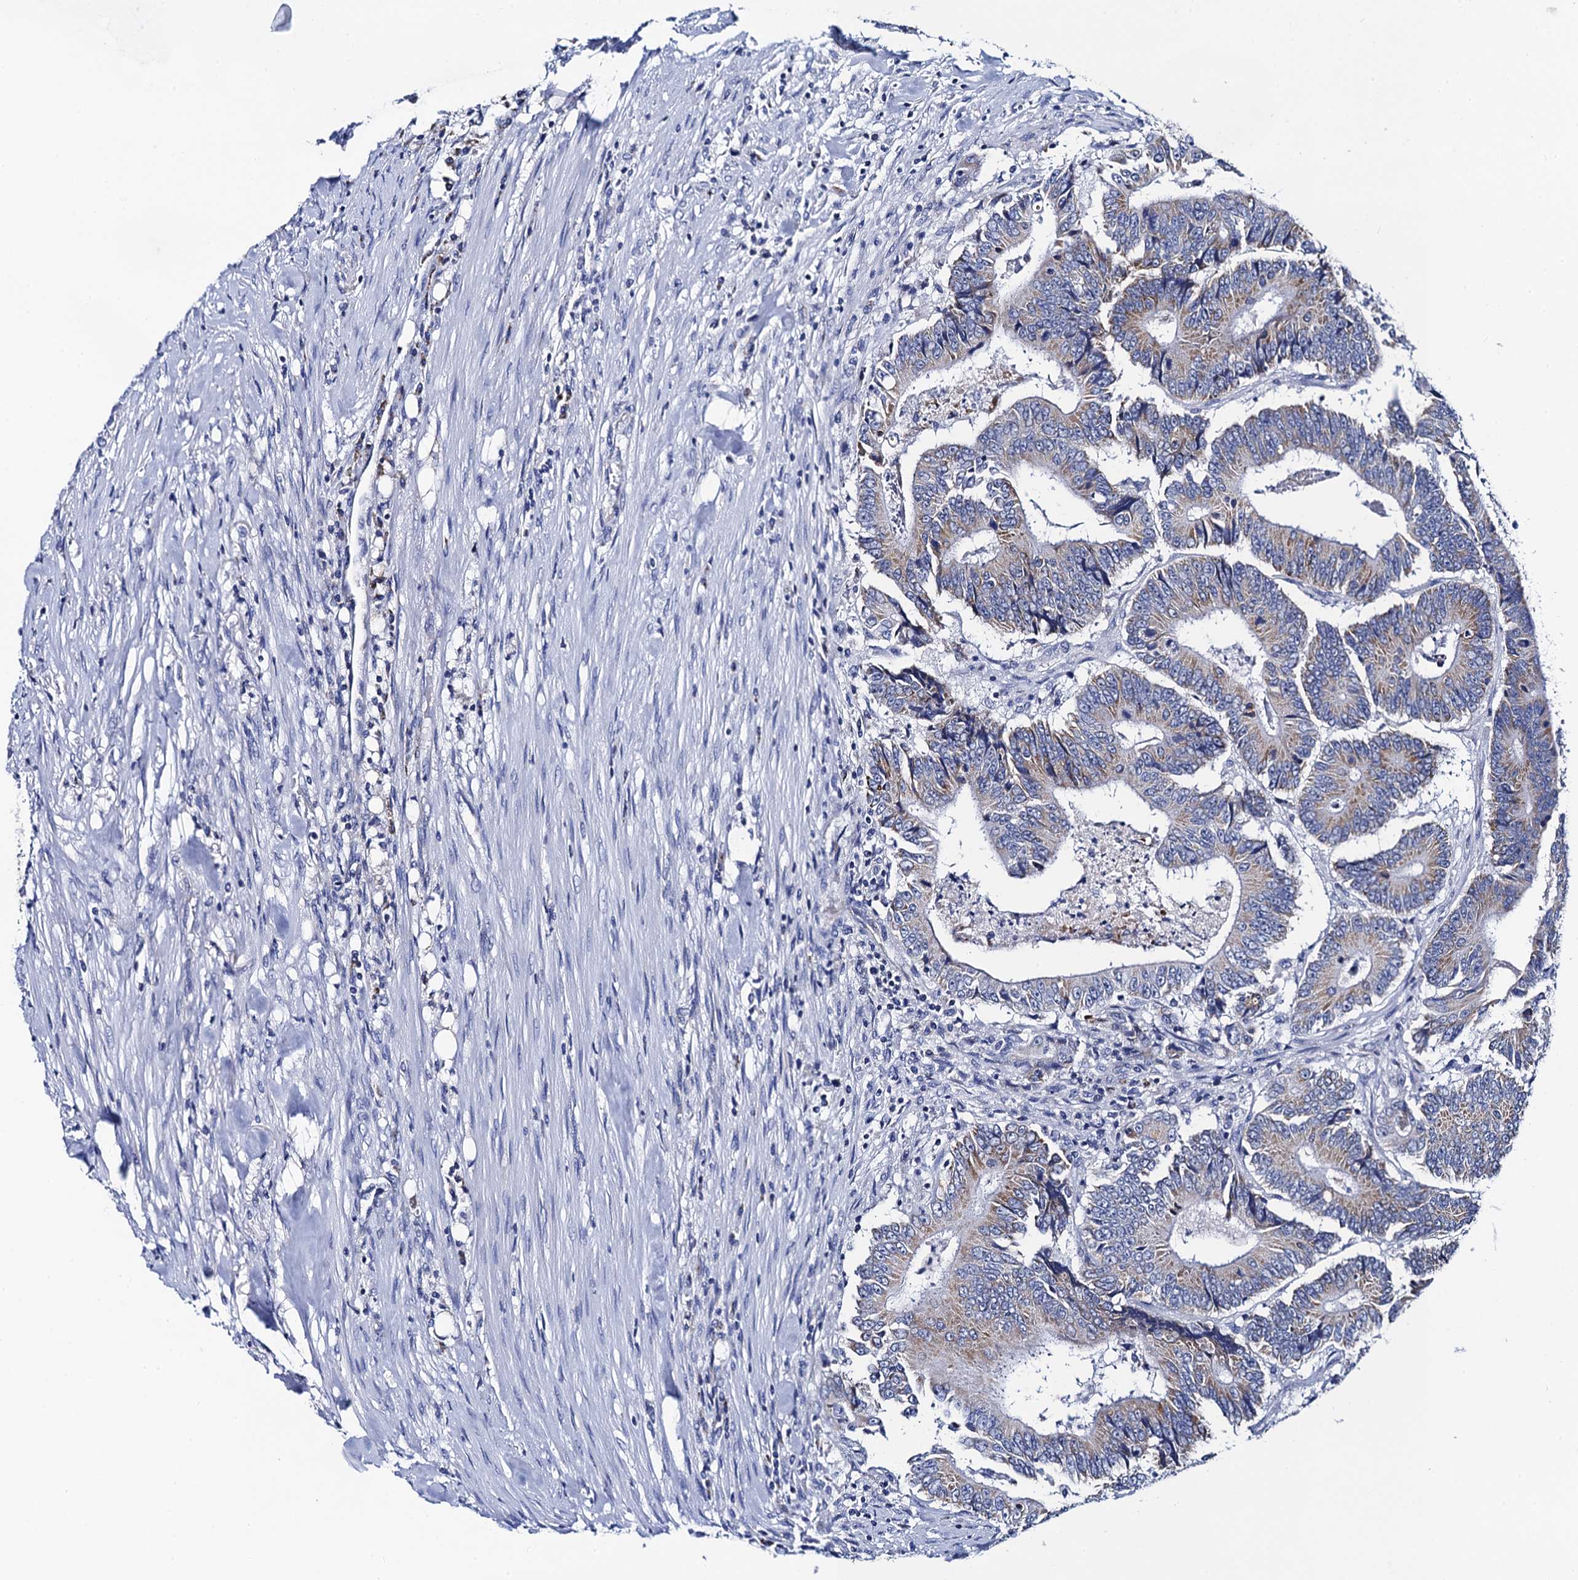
{"staining": {"intensity": "weak", "quantity": ">75%", "location": "cytoplasmic/membranous"}, "tissue": "colorectal cancer", "cell_type": "Tumor cells", "image_type": "cancer", "snomed": [{"axis": "morphology", "description": "Adenocarcinoma, NOS"}, {"axis": "topography", "description": "Colon"}], "caption": "Immunohistochemical staining of adenocarcinoma (colorectal) shows weak cytoplasmic/membranous protein positivity in about >75% of tumor cells. (DAB = brown stain, brightfield microscopy at high magnification).", "gene": "ACADSB", "patient": {"sex": "male", "age": 83}}